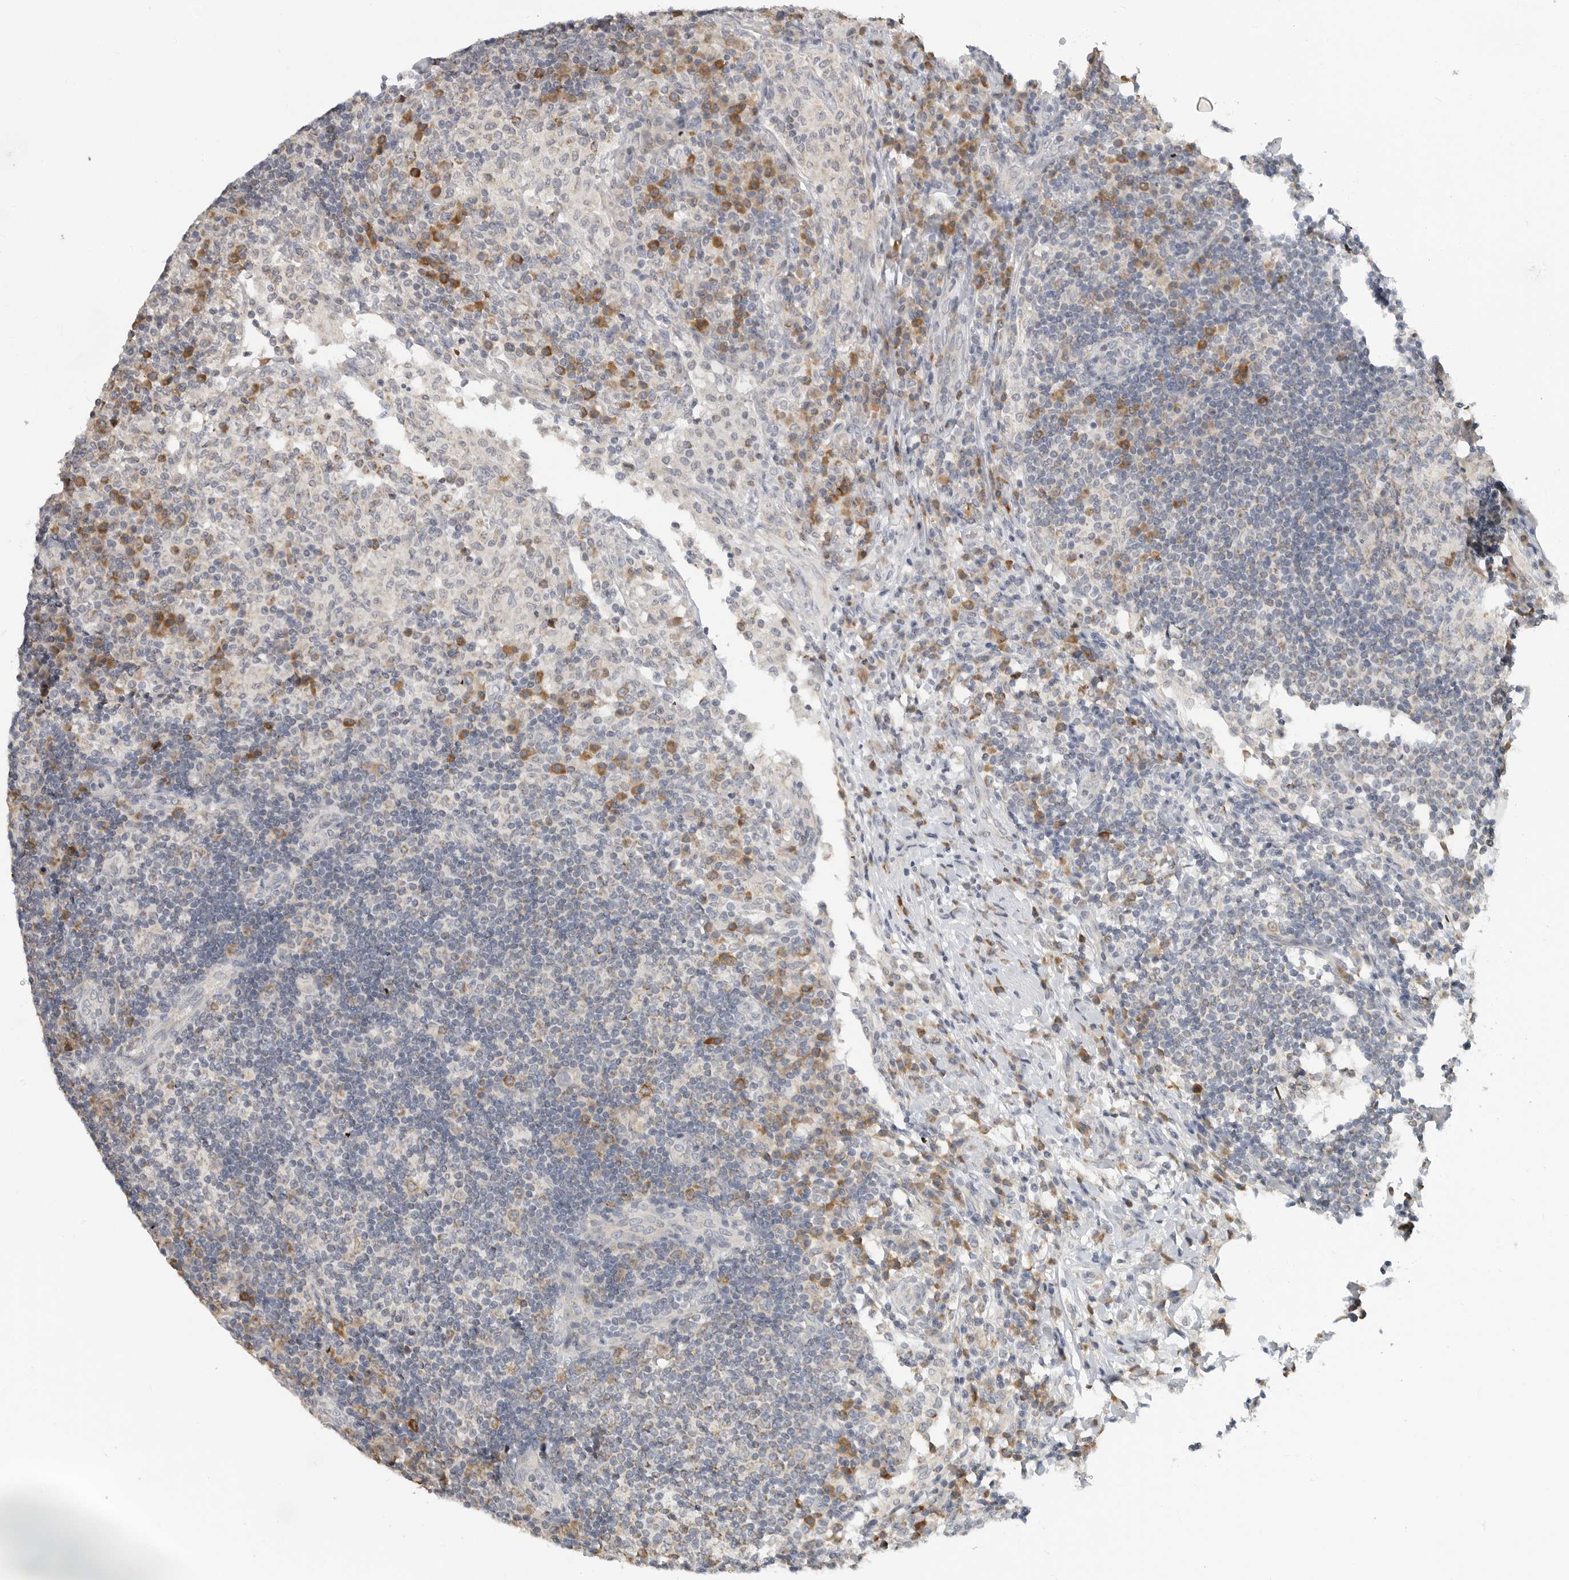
{"staining": {"intensity": "moderate", "quantity": "<25%", "location": "cytoplasmic/membranous"}, "tissue": "lymph node", "cell_type": "Germinal center cells", "image_type": "normal", "snomed": [{"axis": "morphology", "description": "Normal tissue, NOS"}, {"axis": "topography", "description": "Lymph node"}], "caption": "Immunohistochemistry micrograph of benign lymph node: lymph node stained using immunohistochemistry (IHC) shows low levels of moderate protein expression localized specifically in the cytoplasmic/membranous of germinal center cells, appearing as a cytoplasmic/membranous brown color.", "gene": "IL12RB2", "patient": {"sex": "female", "age": 53}}